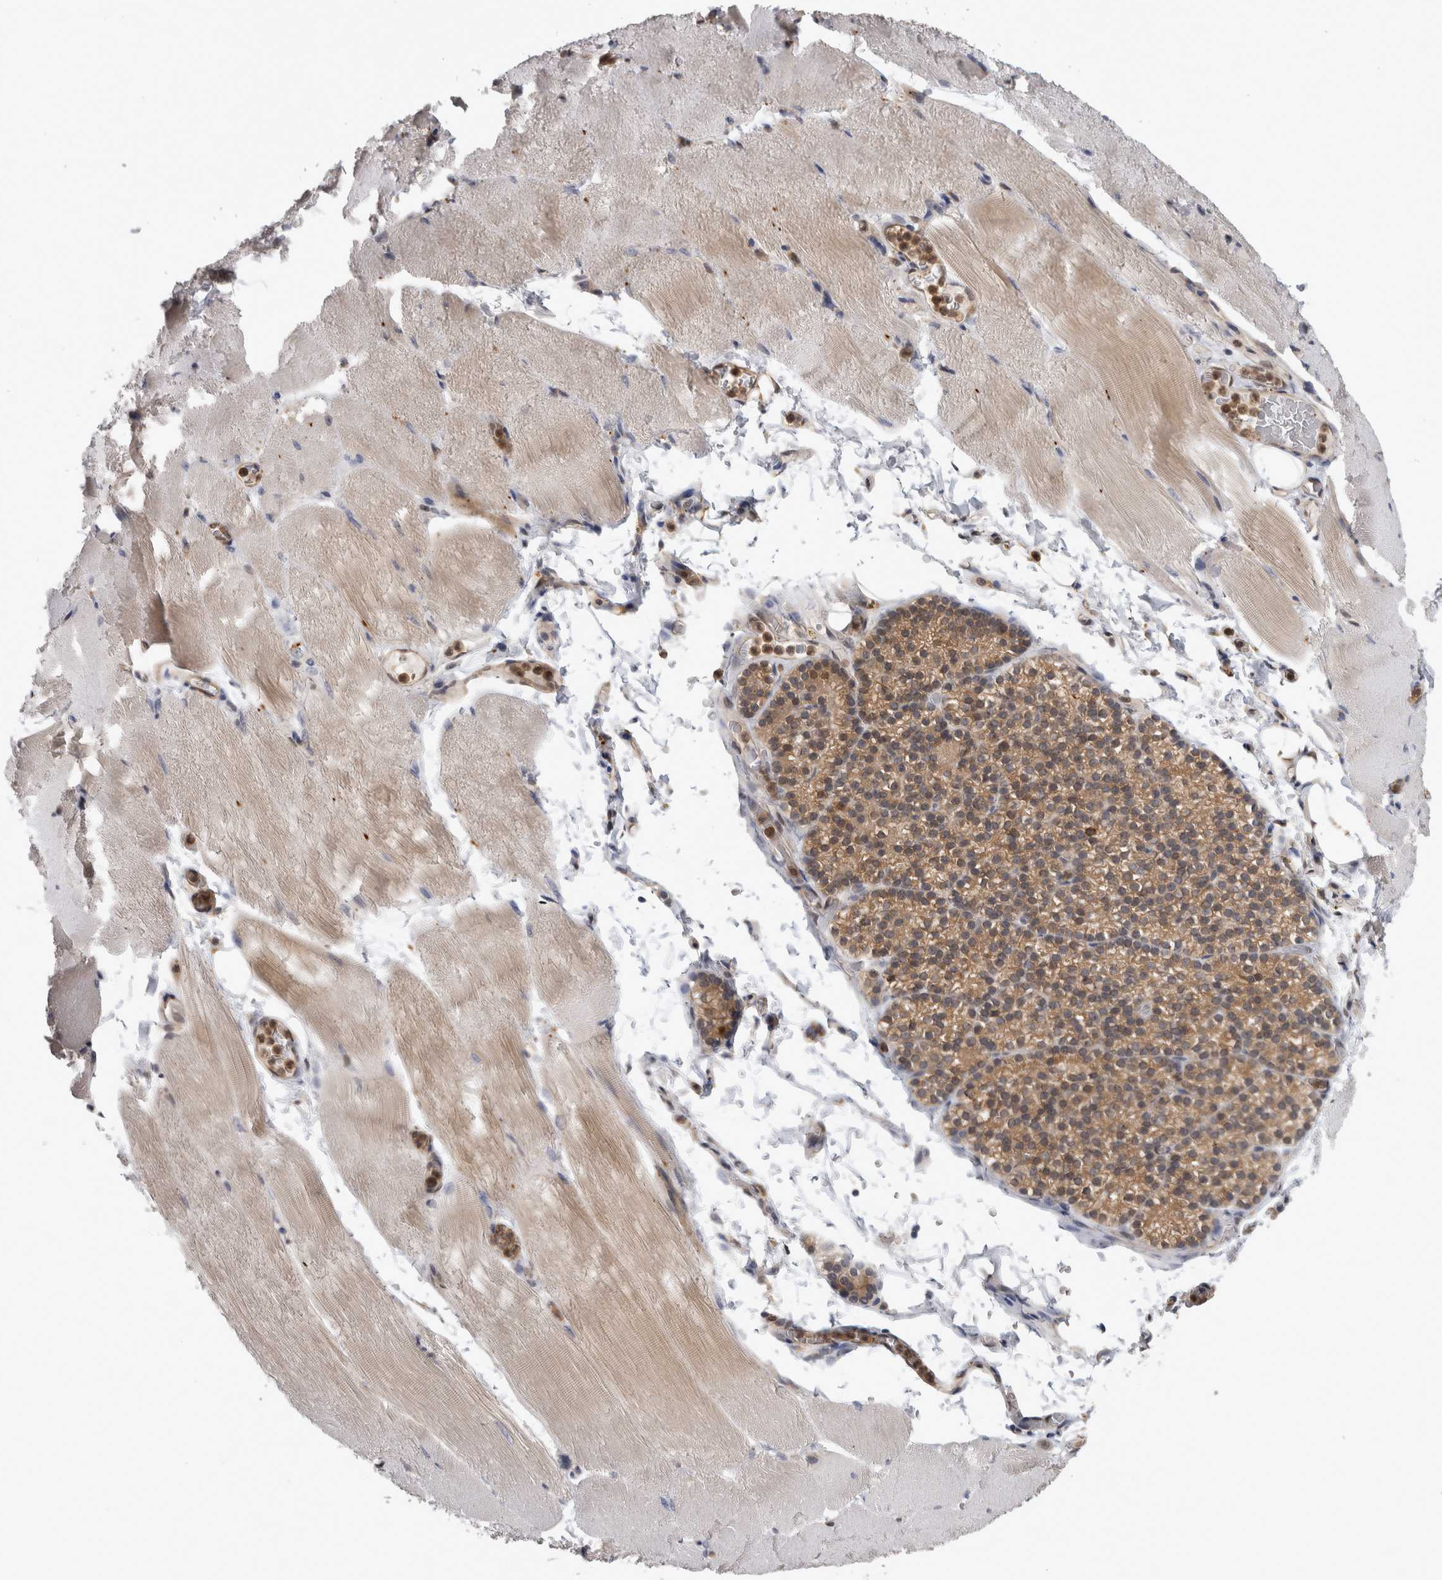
{"staining": {"intensity": "weak", "quantity": "25%-75%", "location": "cytoplasmic/membranous"}, "tissue": "skeletal muscle", "cell_type": "Myocytes", "image_type": "normal", "snomed": [{"axis": "morphology", "description": "Normal tissue, NOS"}, {"axis": "topography", "description": "Skeletal muscle"}, {"axis": "topography", "description": "Parathyroid gland"}], "caption": "Human skeletal muscle stained for a protein (brown) displays weak cytoplasmic/membranous positive staining in approximately 25%-75% of myocytes.", "gene": "NAPRT", "patient": {"sex": "female", "age": 37}}